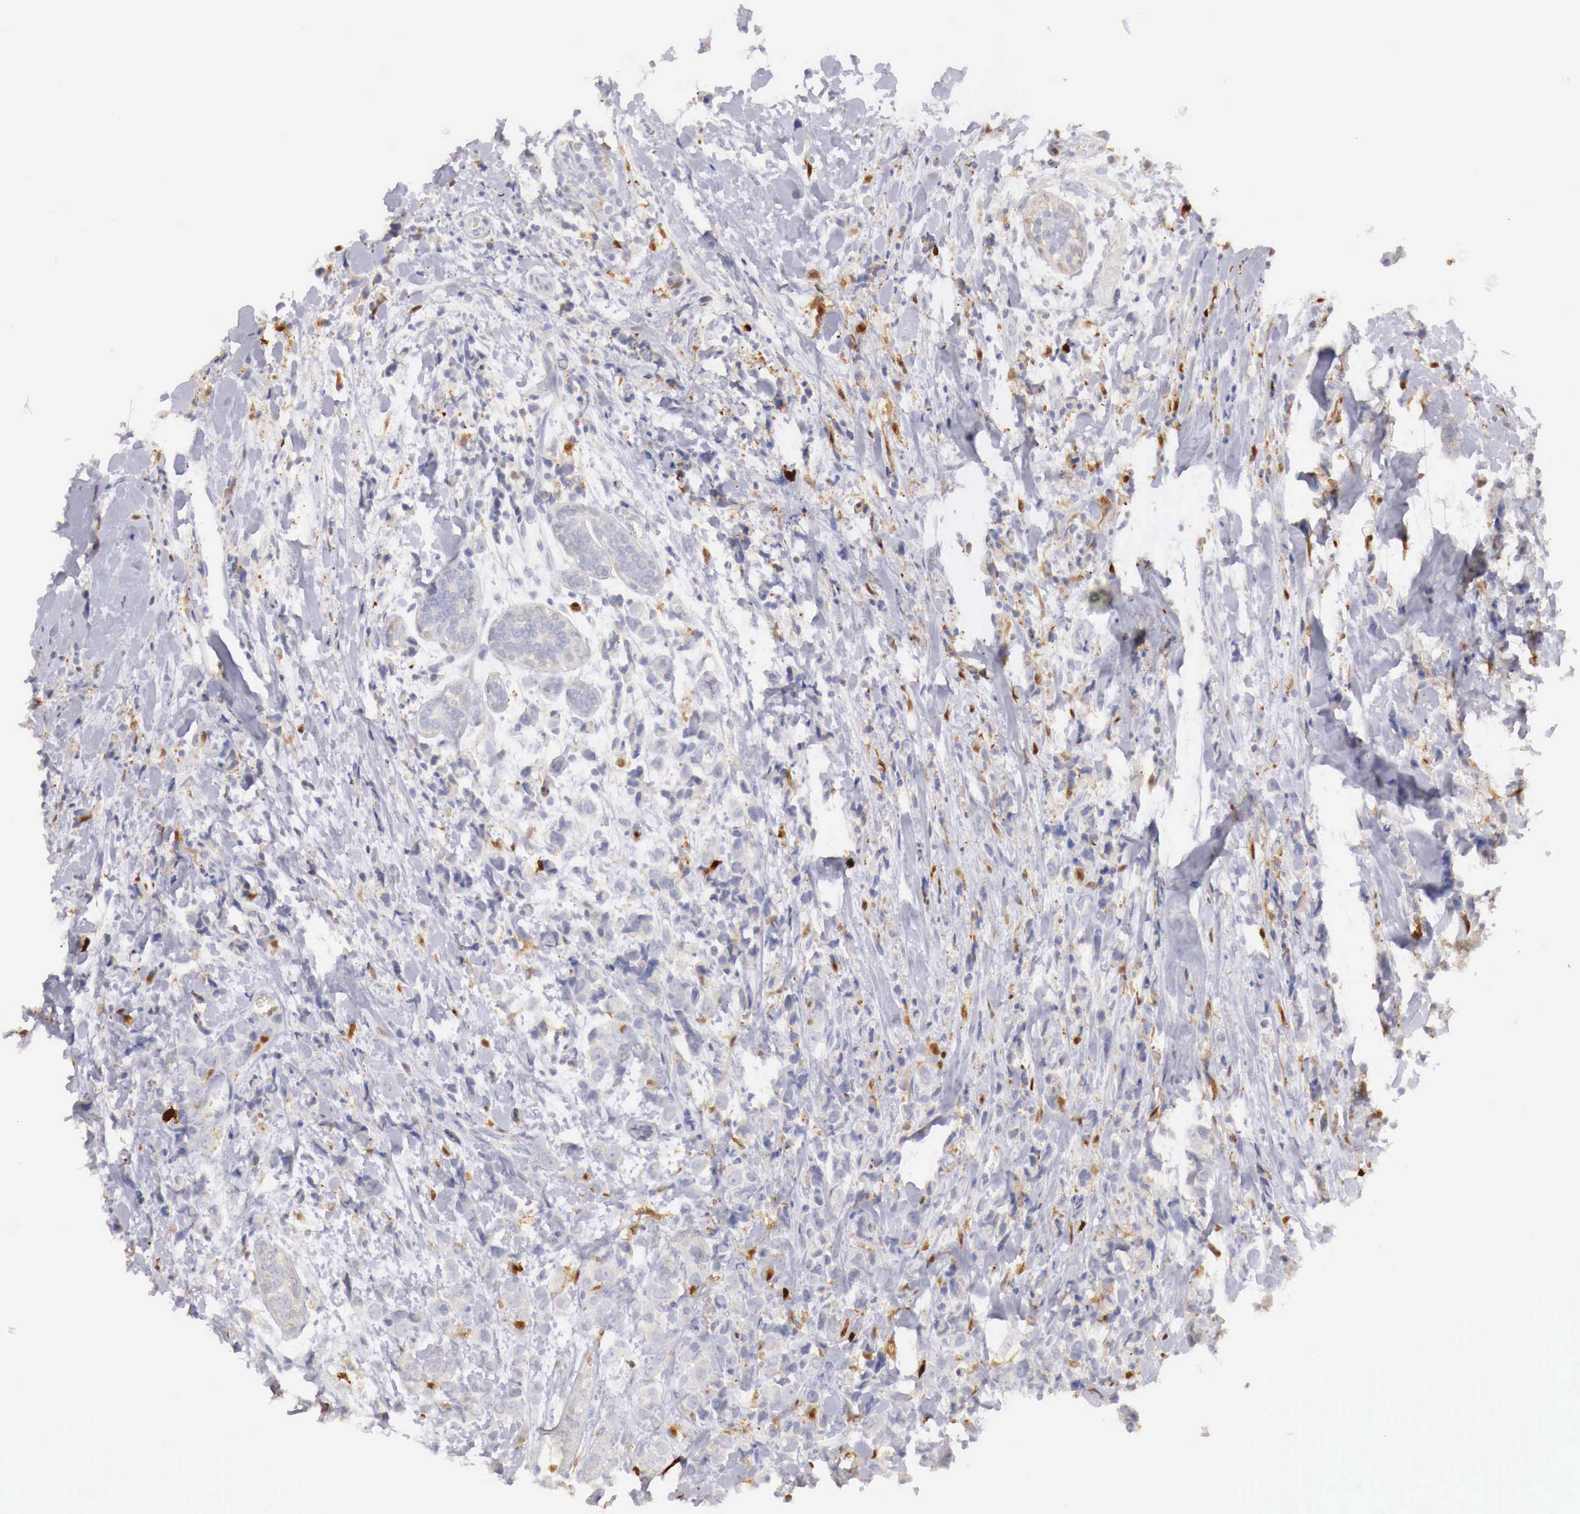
{"staining": {"intensity": "weak", "quantity": "<25%", "location": "cytoplasmic/membranous"}, "tissue": "breast cancer", "cell_type": "Tumor cells", "image_type": "cancer", "snomed": [{"axis": "morphology", "description": "Lobular carcinoma"}, {"axis": "topography", "description": "Breast"}], "caption": "Photomicrograph shows no significant protein staining in tumor cells of breast cancer (lobular carcinoma). (DAB (3,3'-diaminobenzidine) IHC visualized using brightfield microscopy, high magnification).", "gene": "RENBP", "patient": {"sex": "female", "age": 57}}